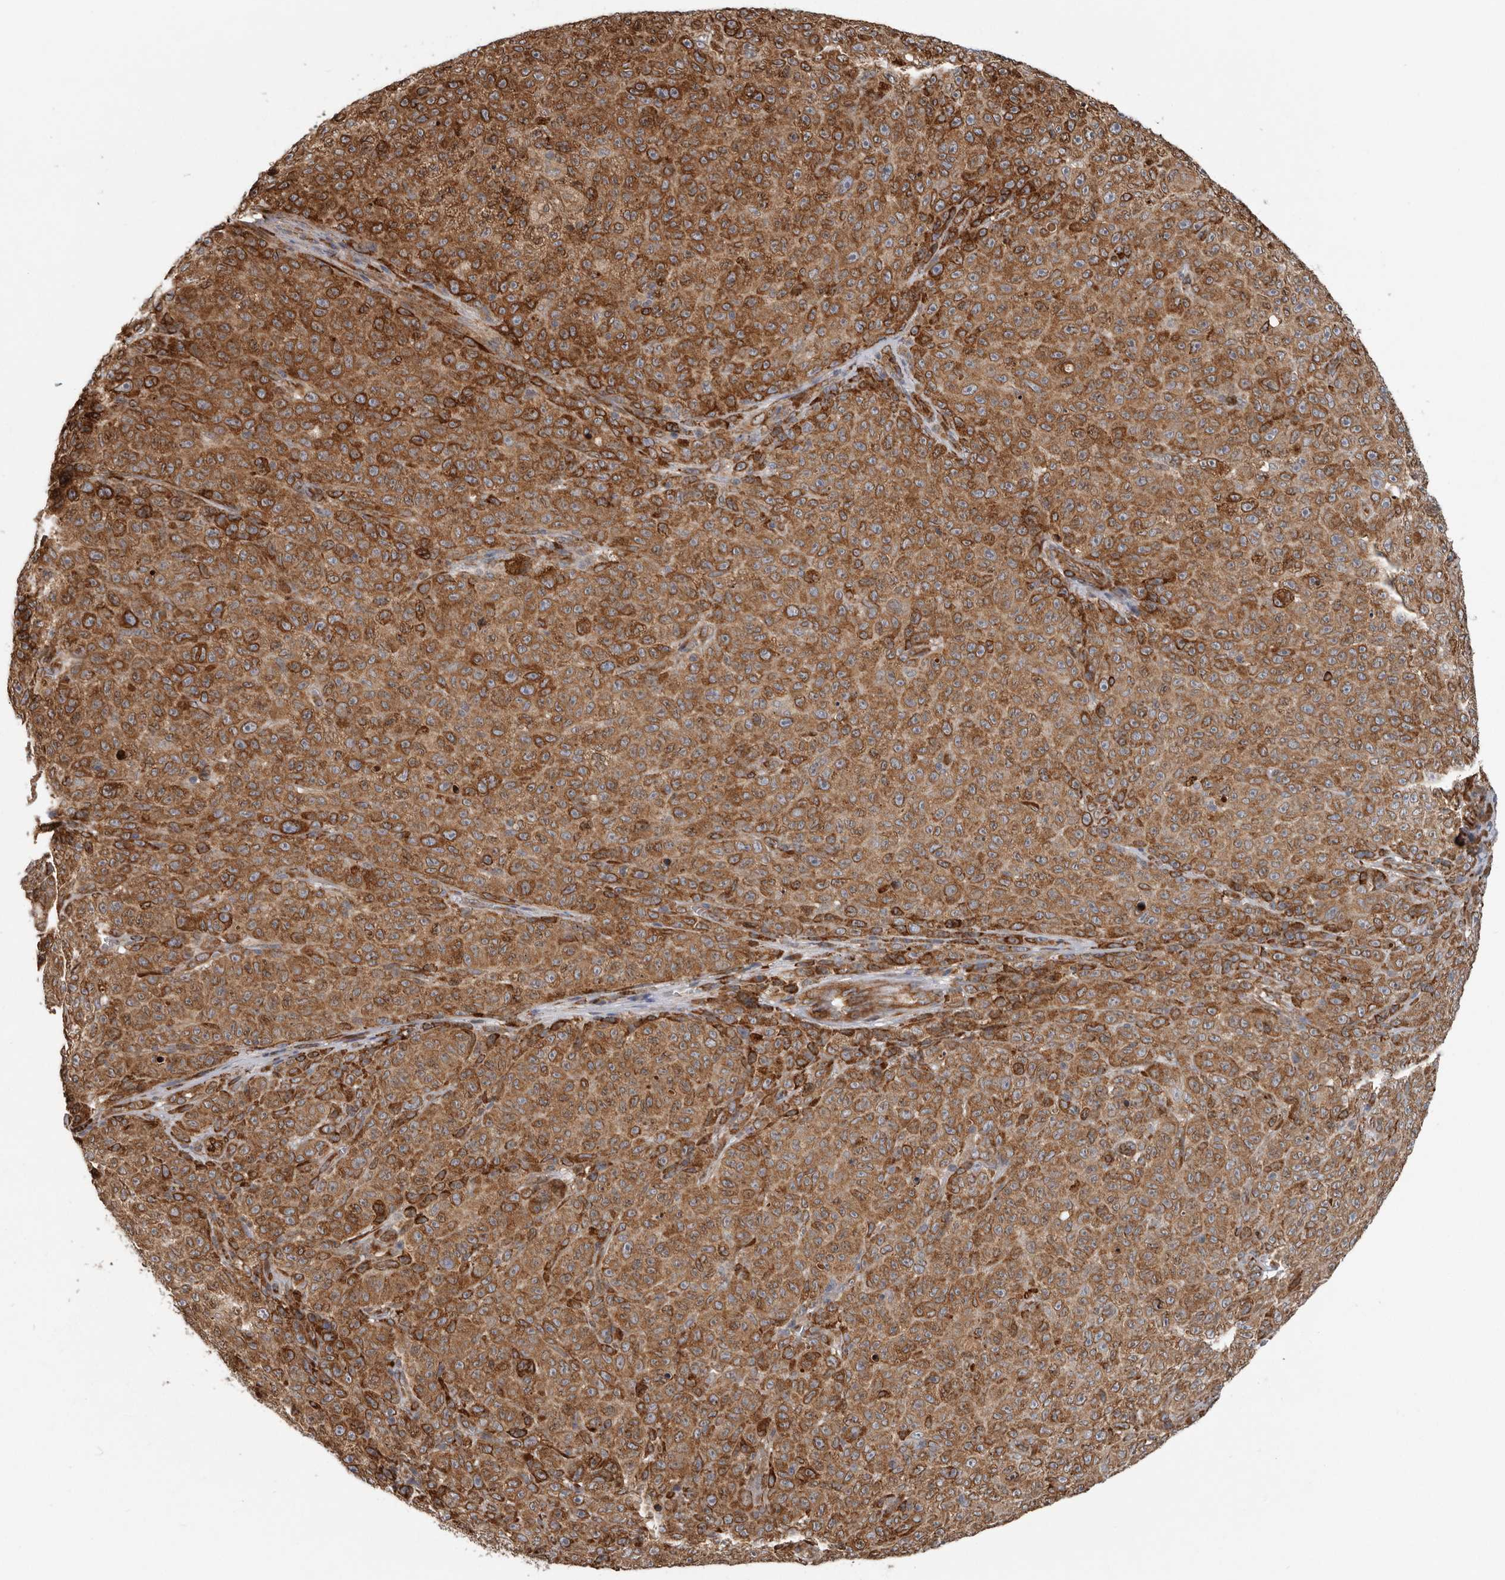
{"staining": {"intensity": "moderate", "quantity": ">75%", "location": "cytoplasmic/membranous"}, "tissue": "melanoma", "cell_type": "Tumor cells", "image_type": "cancer", "snomed": [{"axis": "morphology", "description": "Malignant melanoma, NOS"}, {"axis": "topography", "description": "Skin"}], "caption": "An IHC histopathology image of neoplastic tissue is shown. Protein staining in brown shows moderate cytoplasmic/membranous positivity in malignant melanoma within tumor cells. The protein of interest is shown in brown color, while the nuclei are stained blue.", "gene": "CEP350", "patient": {"sex": "female", "age": 82}}